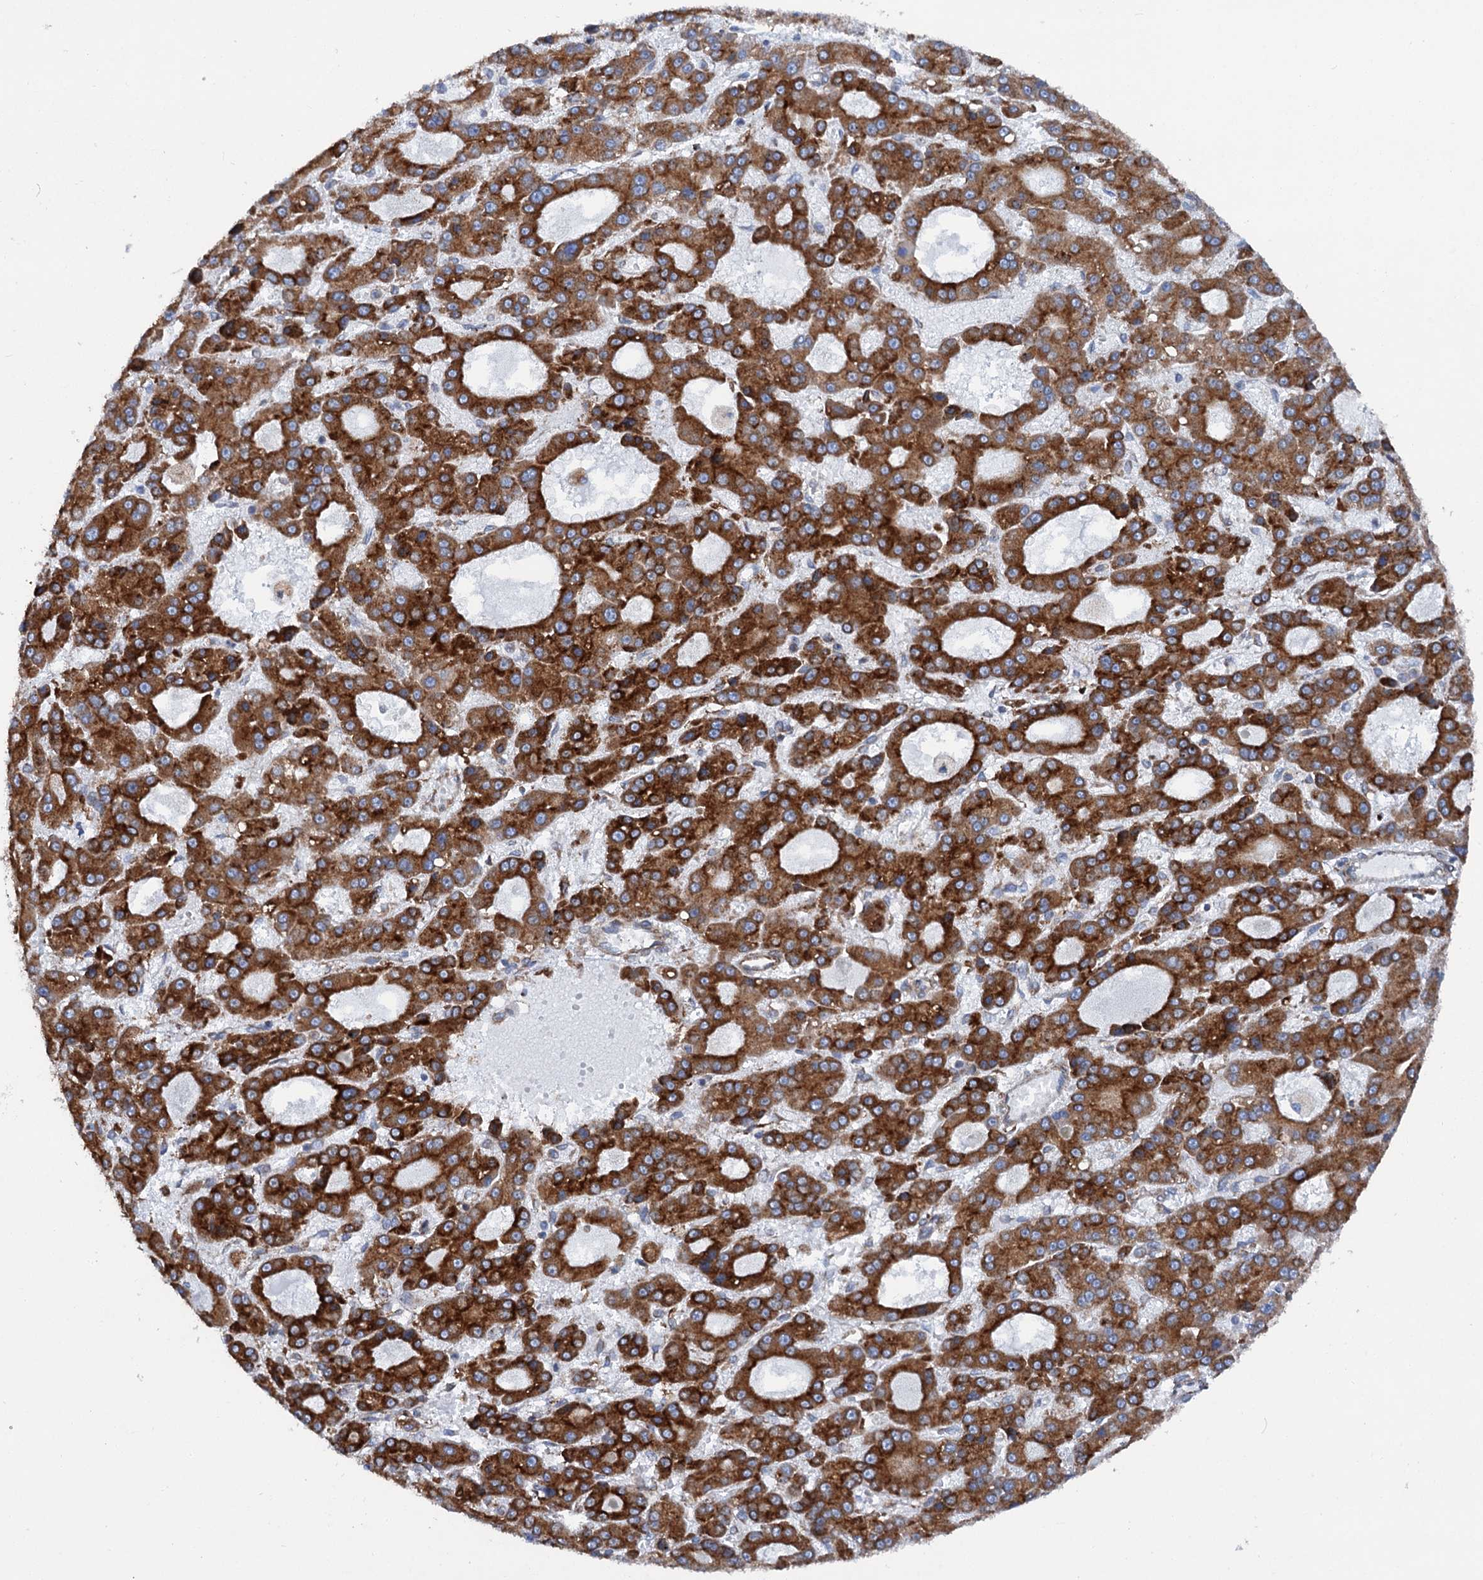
{"staining": {"intensity": "strong", "quantity": ">75%", "location": "cytoplasmic/membranous"}, "tissue": "liver cancer", "cell_type": "Tumor cells", "image_type": "cancer", "snomed": [{"axis": "morphology", "description": "Carcinoma, Hepatocellular, NOS"}, {"axis": "topography", "description": "Liver"}], "caption": "Human liver cancer stained for a protein (brown) displays strong cytoplasmic/membranous positive positivity in about >75% of tumor cells.", "gene": "SHE", "patient": {"sex": "male", "age": 70}}